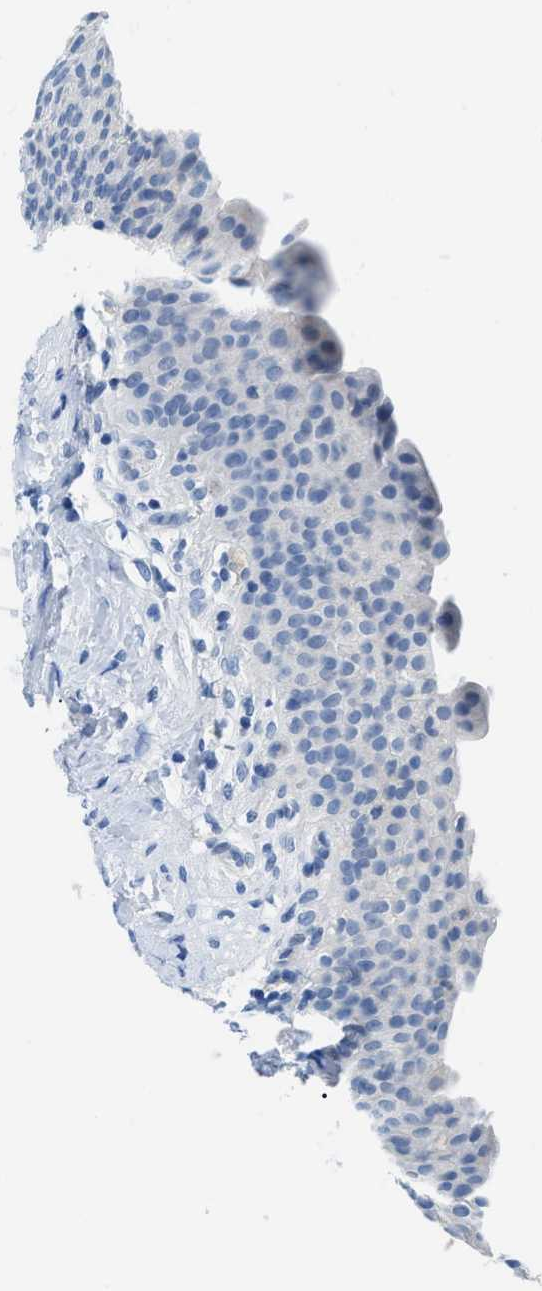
{"staining": {"intensity": "negative", "quantity": "none", "location": "none"}, "tissue": "urinary bladder", "cell_type": "Urothelial cells", "image_type": "normal", "snomed": [{"axis": "morphology", "description": "Normal tissue, NOS"}, {"axis": "topography", "description": "Urinary bladder"}], "caption": "There is no significant staining in urothelial cells of urinary bladder. (DAB (3,3'-diaminobenzidine) immunohistochemistry, high magnification).", "gene": "MBL2", "patient": {"sex": "female", "age": 79}}